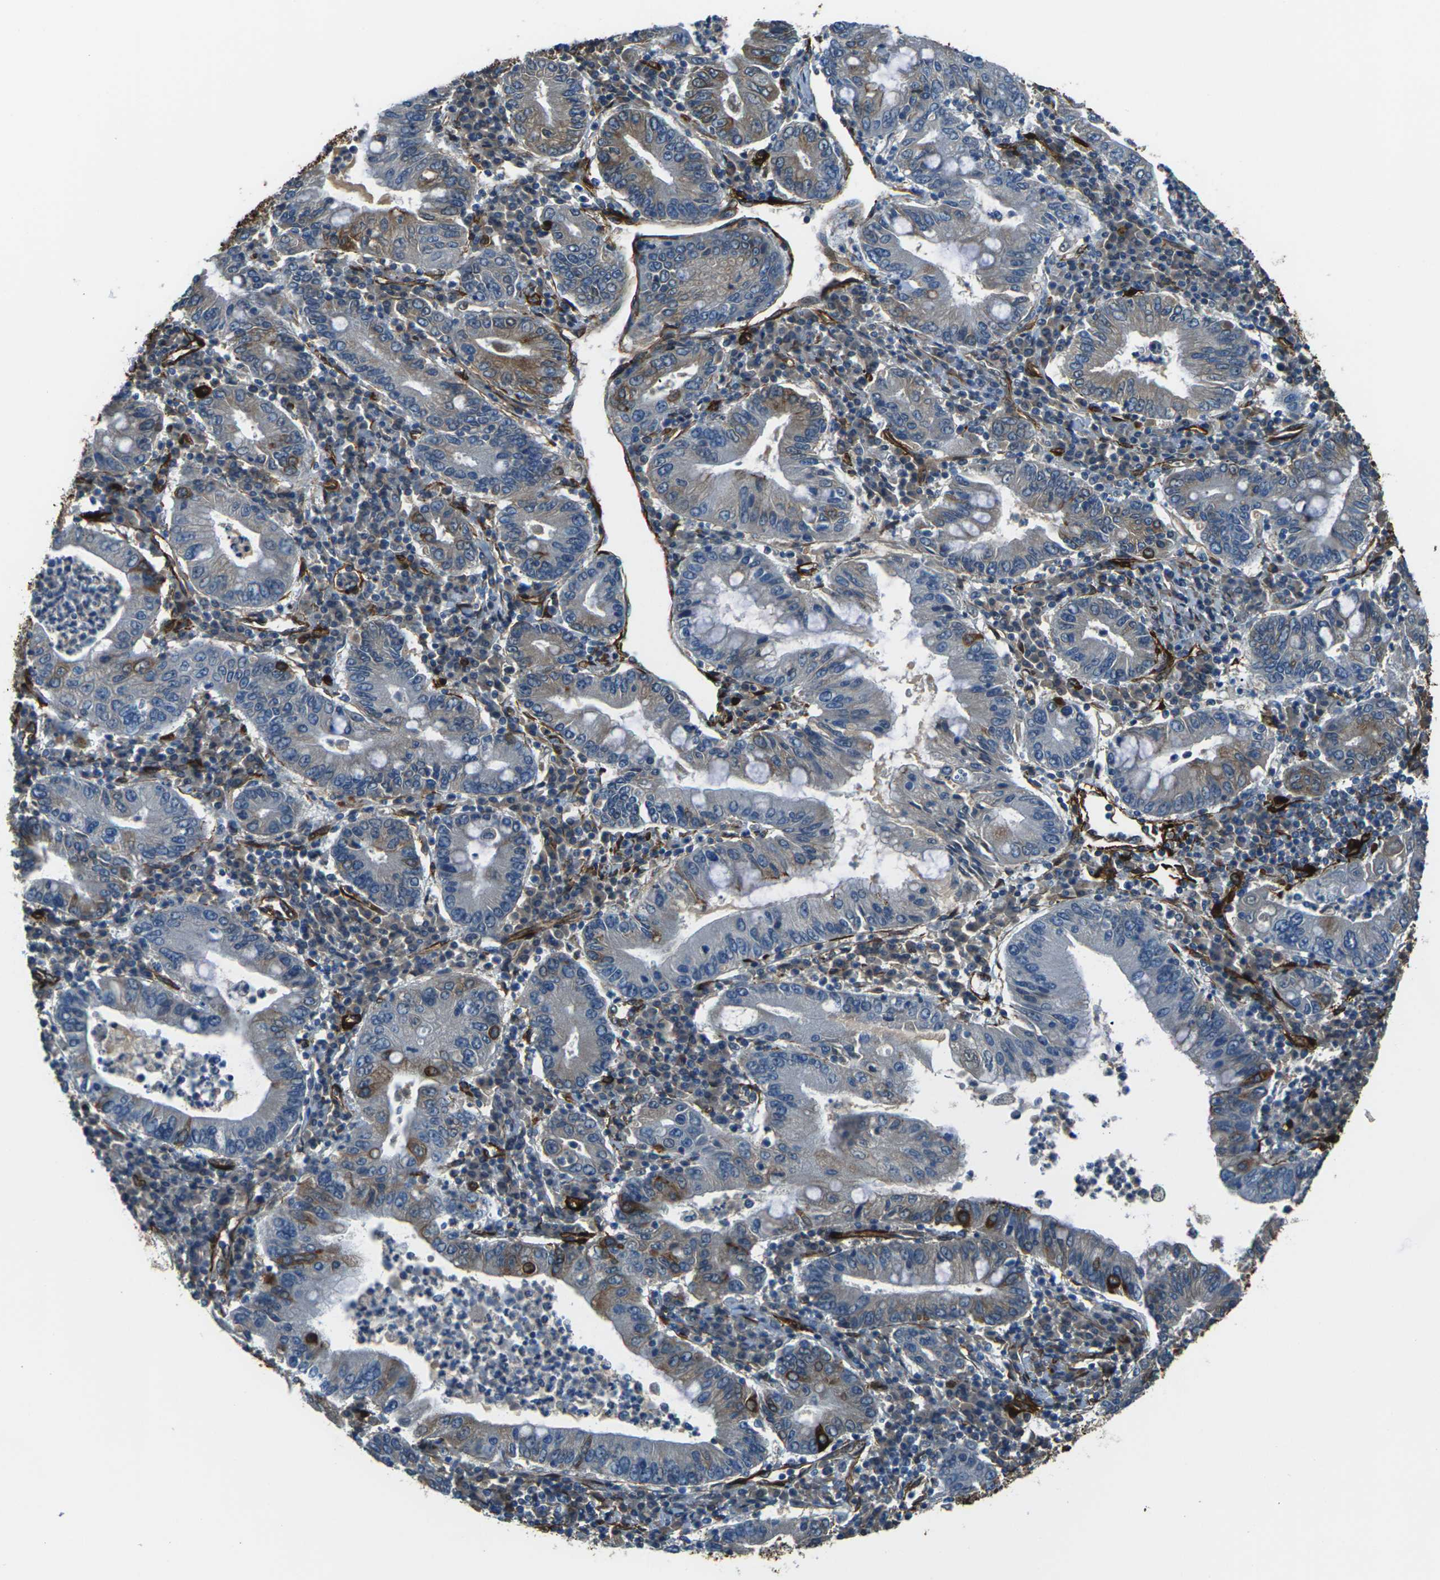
{"staining": {"intensity": "moderate", "quantity": "<25%", "location": "cytoplasmic/membranous"}, "tissue": "stomach cancer", "cell_type": "Tumor cells", "image_type": "cancer", "snomed": [{"axis": "morphology", "description": "Normal tissue, NOS"}, {"axis": "morphology", "description": "Adenocarcinoma, NOS"}, {"axis": "topography", "description": "Esophagus"}, {"axis": "topography", "description": "Stomach, upper"}, {"axis": "topography", "description": "Peripheral nerve tissue"}], "caption": "An IHC photomicrograph of neoplastic tissue is shown. Protein staining in brown labels moderate cytoplasmic/membranous positivity in stomach cancer (adenocarcinoma) within tumor cells. (Stains: DAB (3,3'-diaminobenzidine) in brown, nuclei in blue, Microscopy: brightfield microscopy at high magnification).", "gene": "GRAMD1C", "patient": {"sex": "male", "age": 62}}